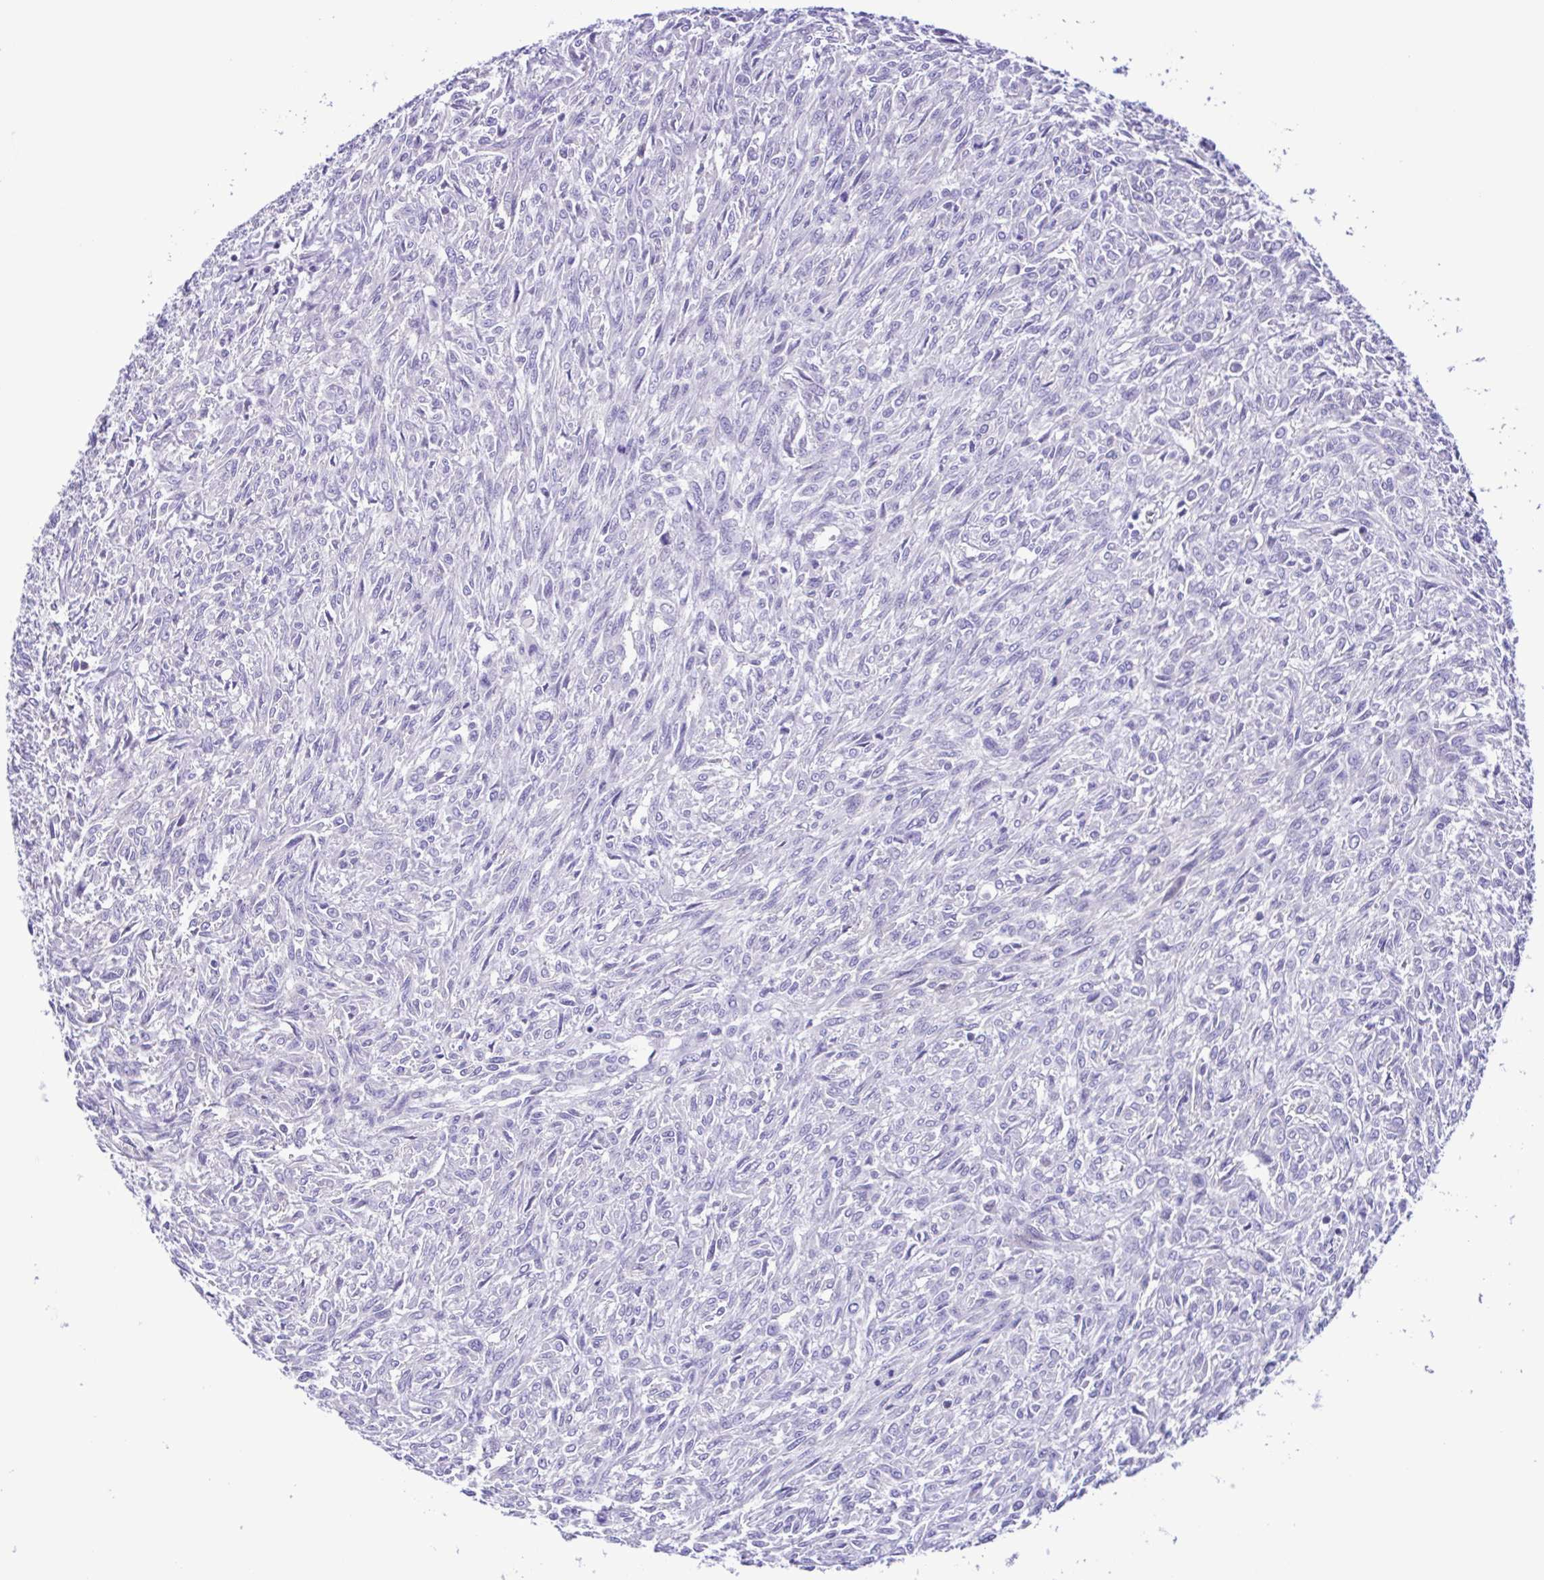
{"staining": {"intensity": "negative", "quantity": "none", "location": "none"}, "tissue": "renal cancer", "cell_type": "Tumor cells", "image_type": "cancer", "snomed": [{"axis": "morphology", "description": "Adenocarcinoma, NOS"}, {"axis": "topography", "description": "Kidney"}], "caption": "A high-resolution histopathology image shows IHC staining of renal adenocarcinoma, which reveals no significant staining in tumor cells. (DAB immunohistochemistry, high magnification).", "gene": "ISM2", "patient": {"sex": "male", "age": 58}}